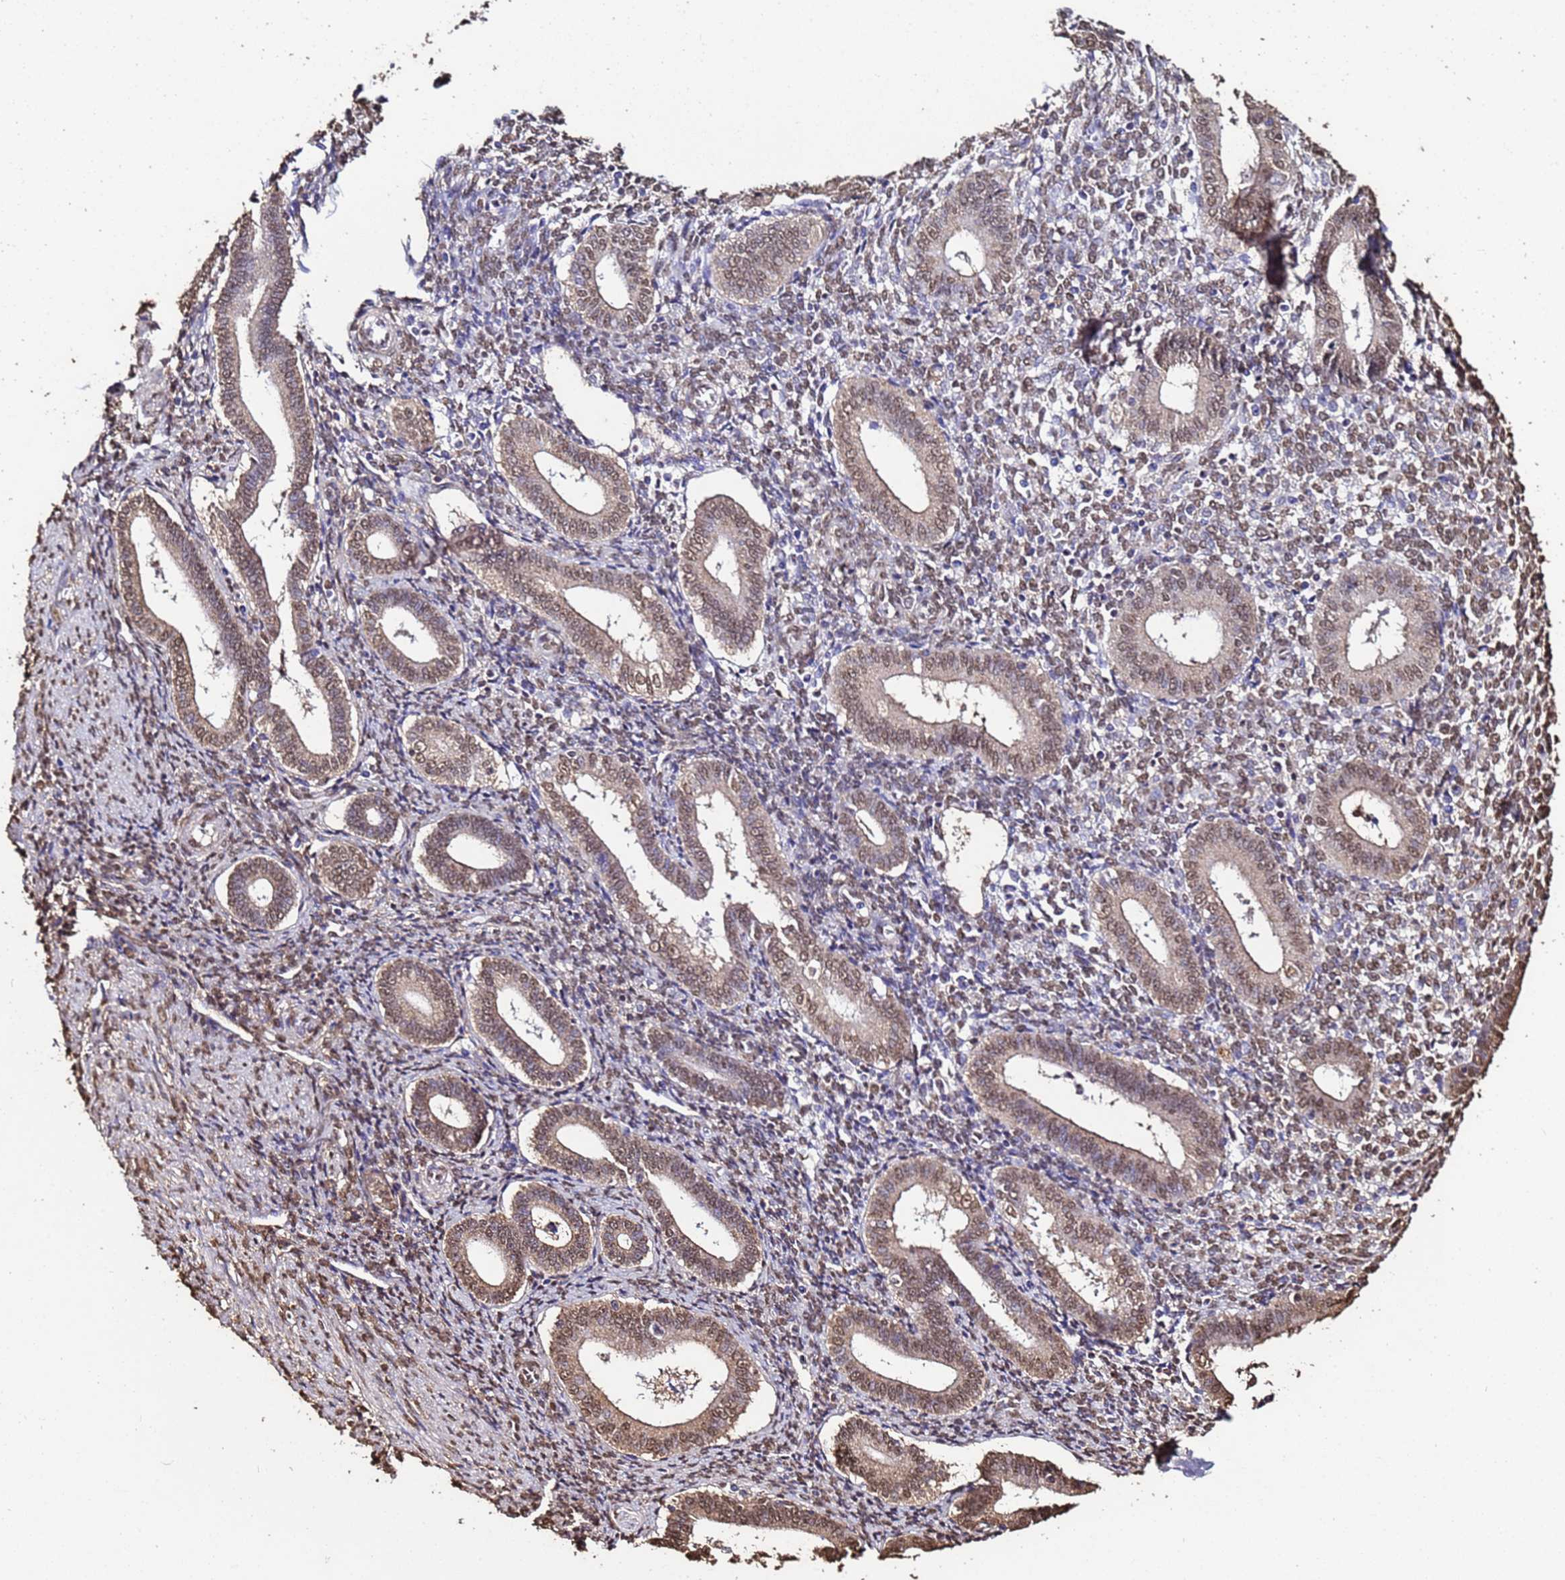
{"staining": {"intensity": "moderate", "quantity": "25%-75%", "location": "nuclear"}, "tissue": "endometrium", "cell_type": "Cells in endometrial stroma", "image_type": "normal", "snomed": [{"axis": "morphology", "description": "Normal tissue, NOS"}, {"axis": "topography", "description": "Endometrium"}], "caption": "A brown stain shows moderate nuclear expression of a protein in cells in endometrial stroma of unremarkable endometrium.", "gene": "TRIP6", "patient": {"sex": "female", "age": 44}}